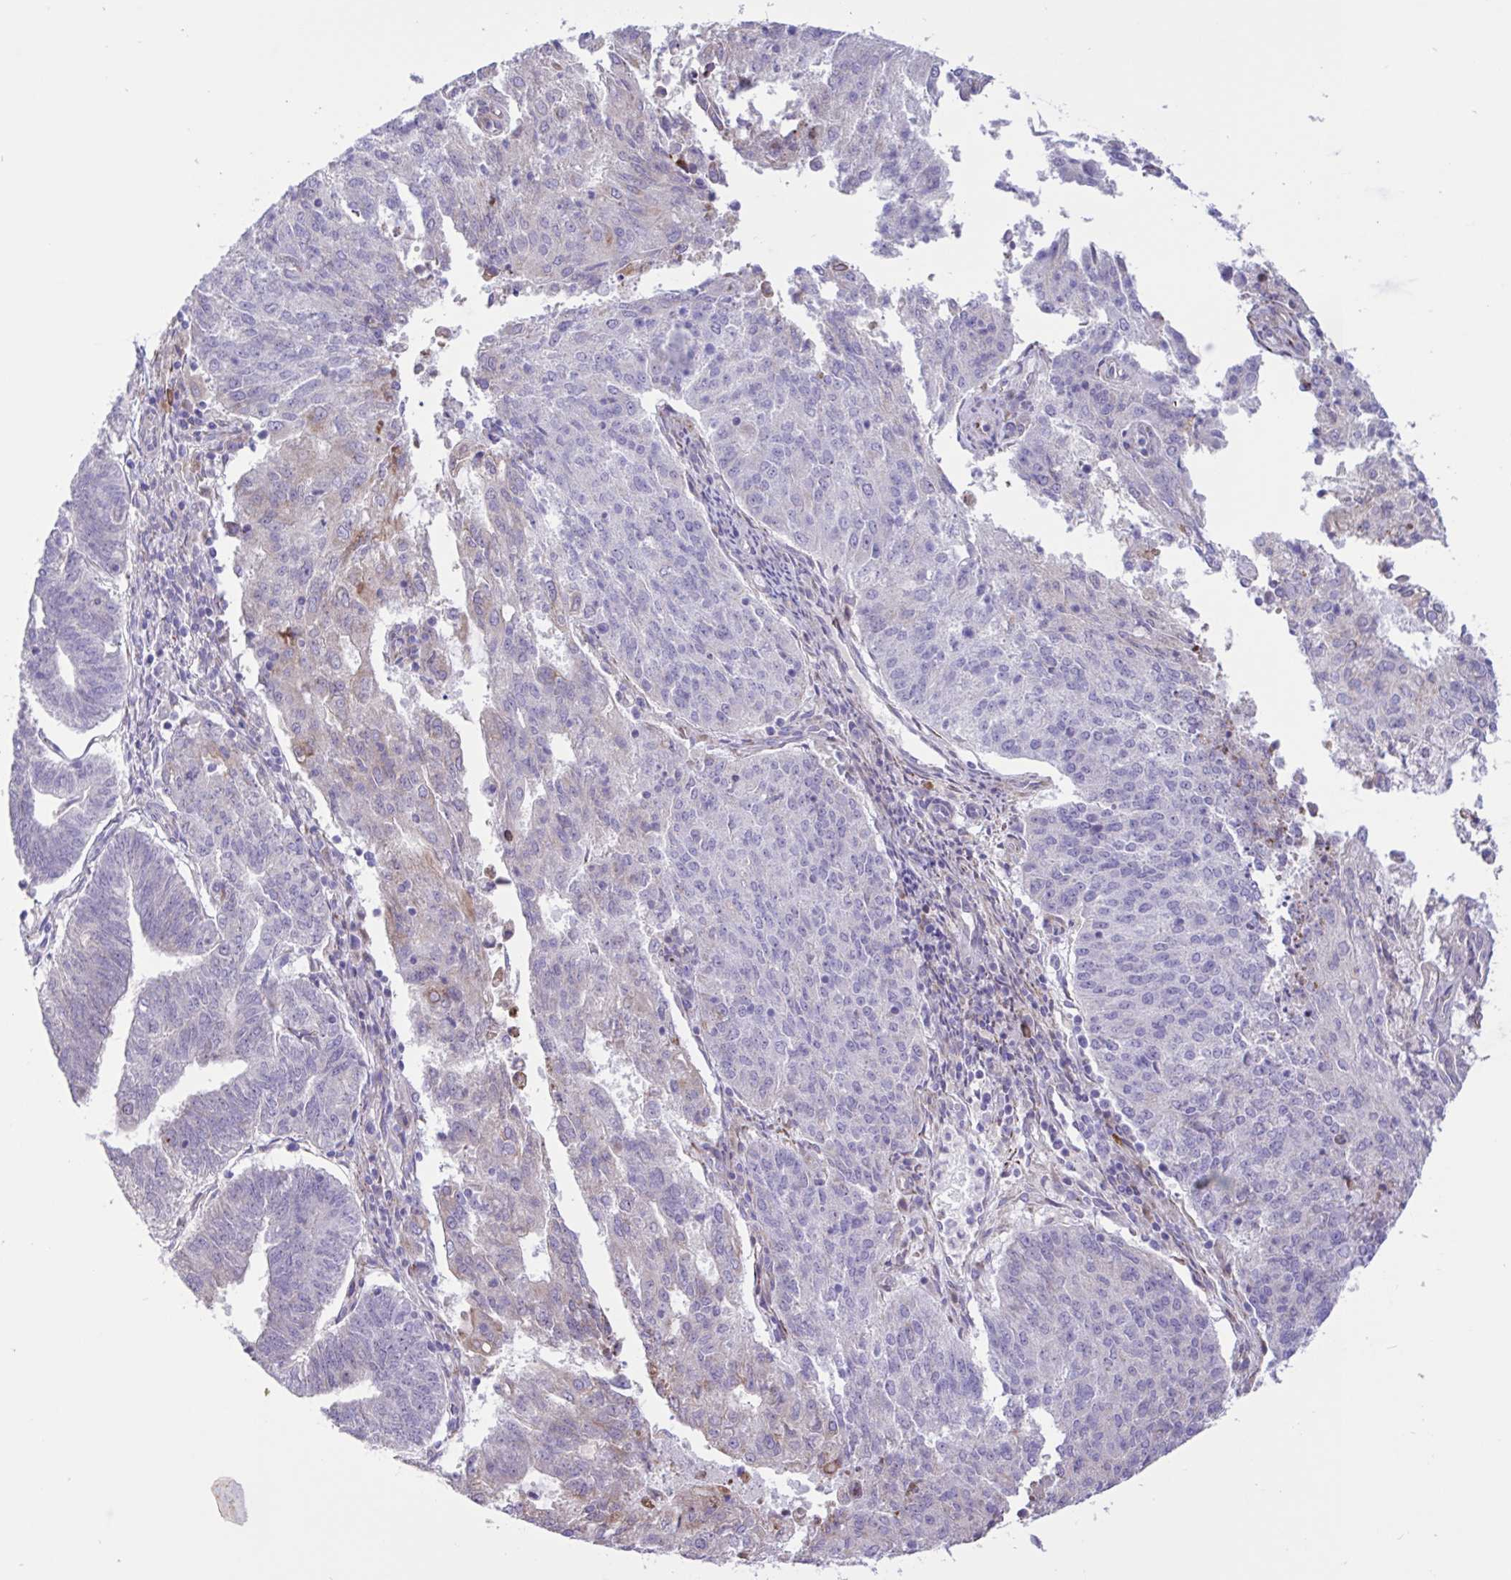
{"staining": {"intensity": "negative", "quantity": "none", "location": "none"}, "tissue": "endometrial cancer", "cell_type": "Tumor cells", "image_type": "cancer", "snomed": [{"axis": "morphology", "description": "Adenocarcinoma, NOS"}, {"axis": "topography", "description": "Endometrium"}], "caption": "Endometrial cancer (adenocarcinoma) stained for a protein using immunohistochemistry (IHC) demonstrates no positivity tumor cells.", "gene": "DSC3", "patient": {"sex": "female", "age": 82}}